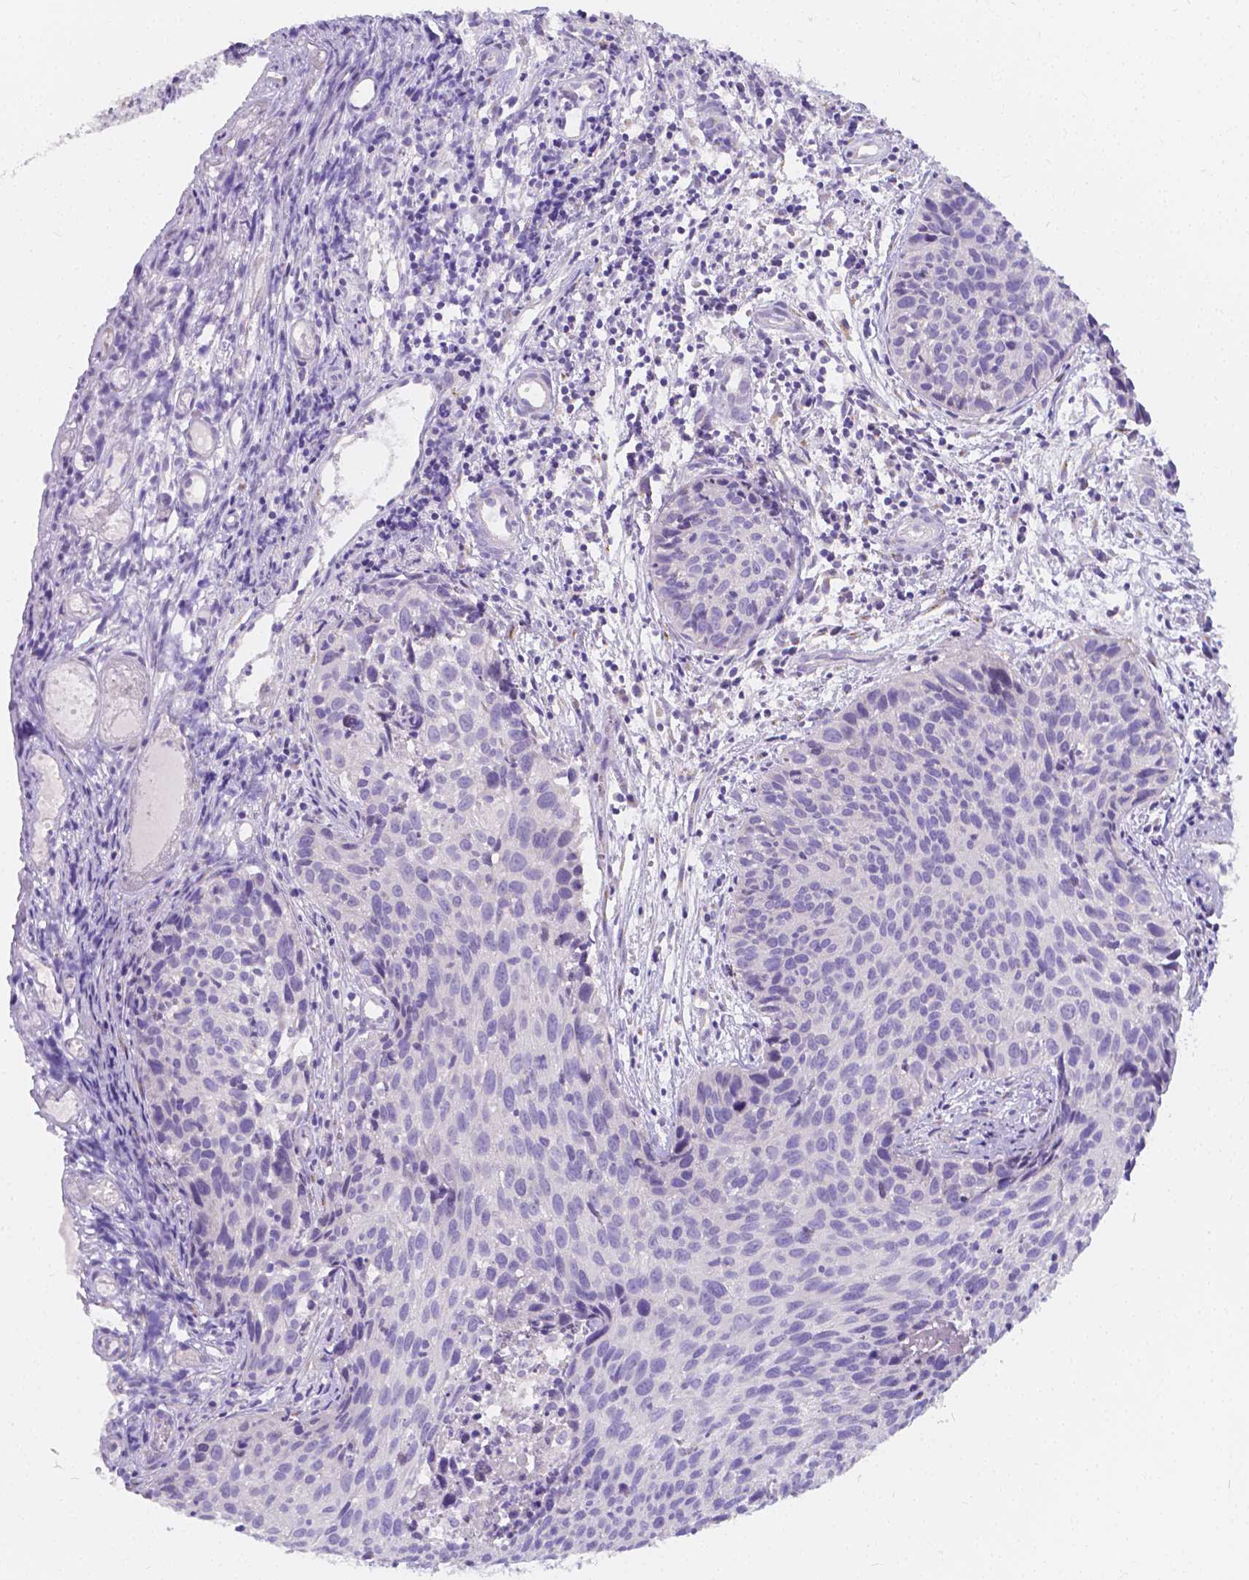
{"staining": {"intensity": "negative", "quantity": "none", "location": "none"}, "tissue": "cervical cancer", "cell_type": "Tumor cells", "image_type": "cancer", "snomed": [{"axis": "morphology", "description": "Squamous cell carcinoma, NOS"}, {"axis": "topography", "description": "Cervix"}], "caption": "An immunohistochemistry (IHC) image of cervical cancer is shown. There is no staining in tumor cells of cervical cancer.", "gene": "RNF186", "patient": {"sex": "female", "age": 30}}